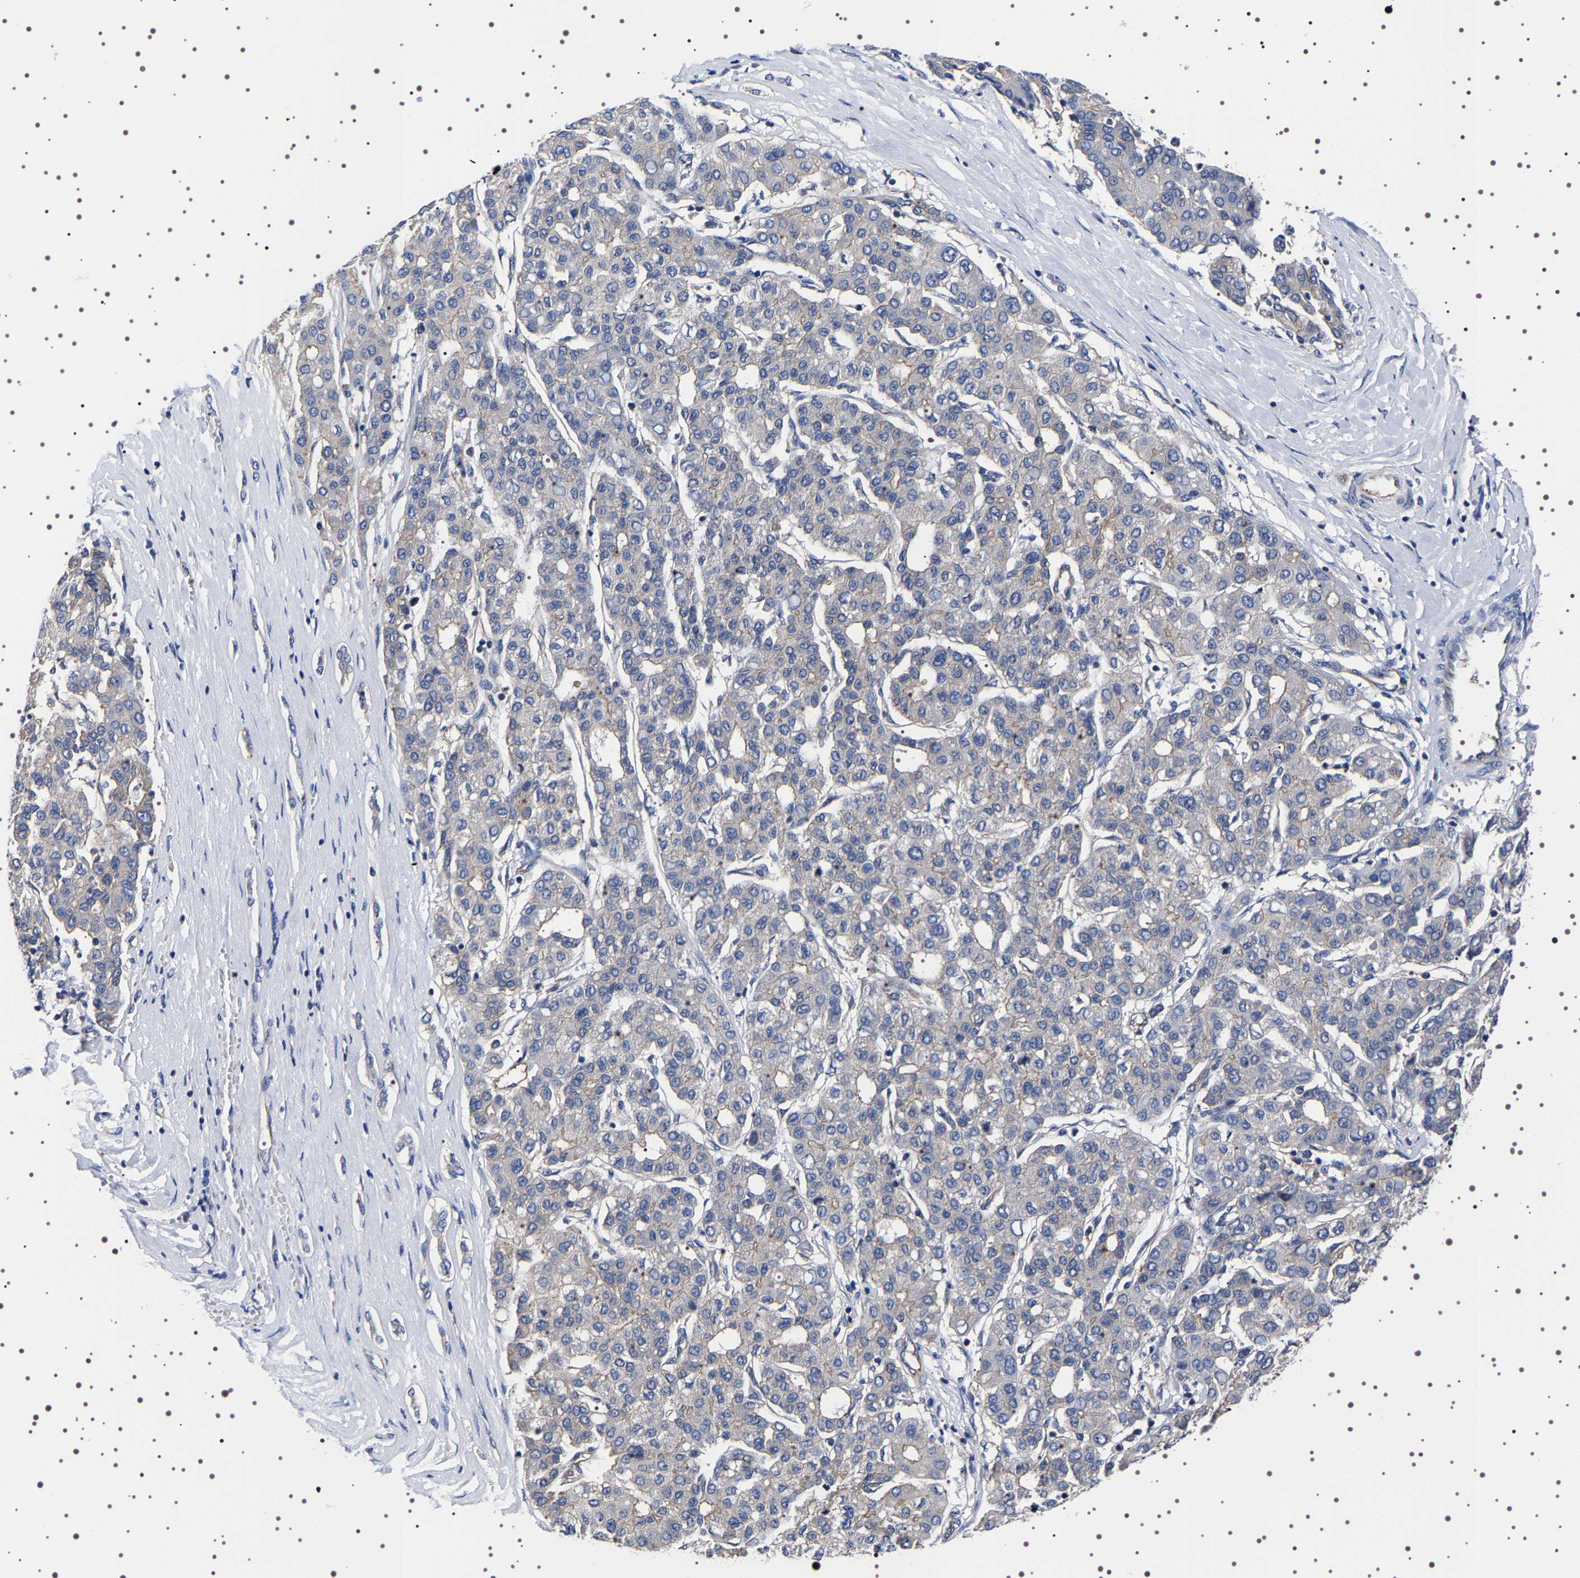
{"staining": {"intensity": "negative", "quantity": "none", "location": "none"}, "tissue": "liver cancer", "cell_type": "Tumor cells", "image_type": "cancer", "snomed": [{"axis": "morphology", "description": "Carcinoma, Hepatocellular, NOS"}, {"axis": "topography", "description": "Liver"}], "caption": "This is an immunohistochemistry photomicrograph of liver cancer. There is no expression in tumor cells.", "gene": "DARS1", "patient": {"sex": "male", "age": 65}}